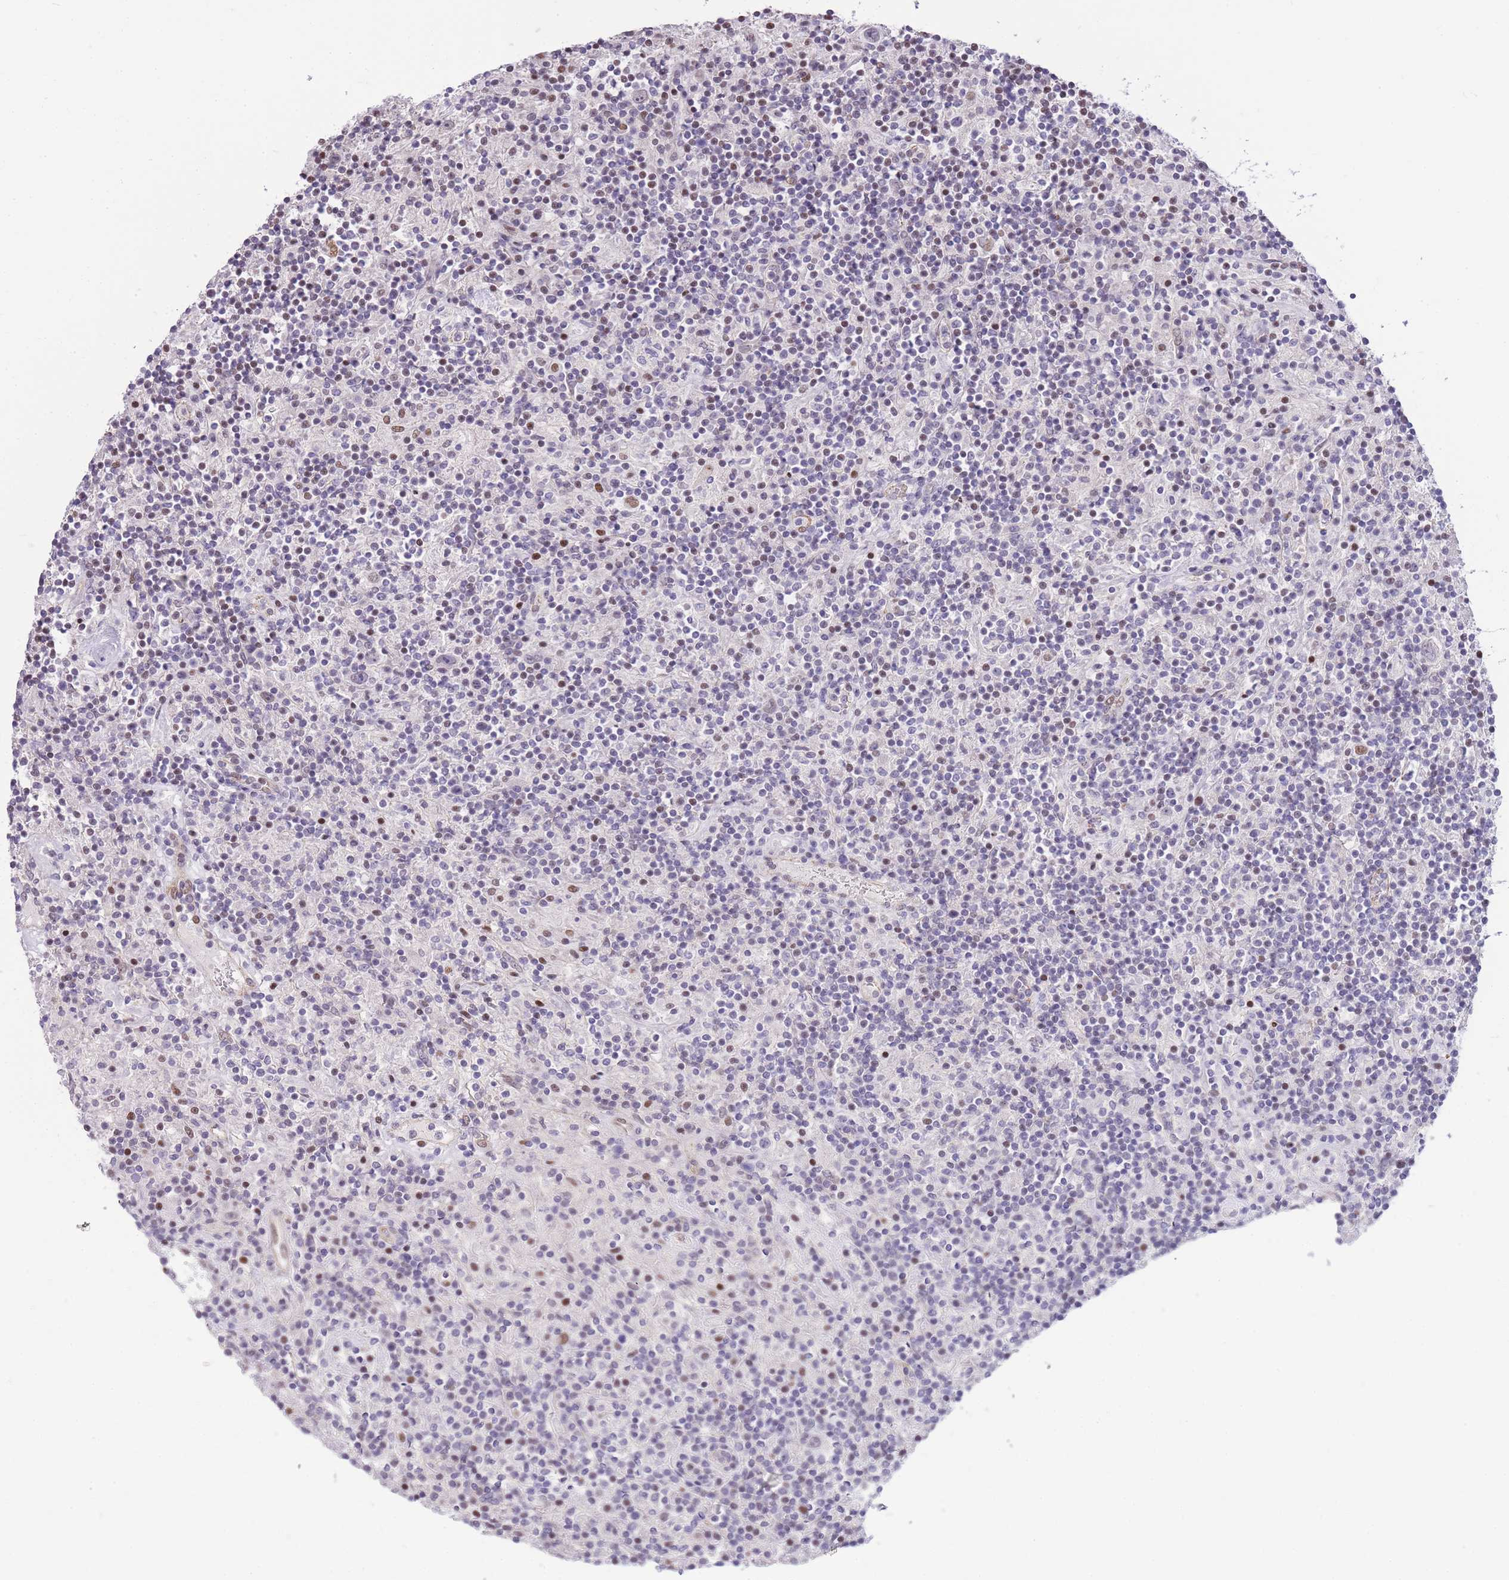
{"staining": {"intensity": "negative", "quantity": "none", "location": "none"}, "tissue": "lymphoma", "cell_type": "Tumor cells", "image_type": "cancer", "snomed": [{"axis": "morphology", "description": "Hodgkin's disease, NOS"}, {"axis": "topography", "description": "Lymph node"}], "caption": "DAB immunohistochemical staining of Hodgkin's disease reveals no significant positivity in tumor cells.", "gene": "CLBA1", "patient": {"sex": "male", "age": 70}}